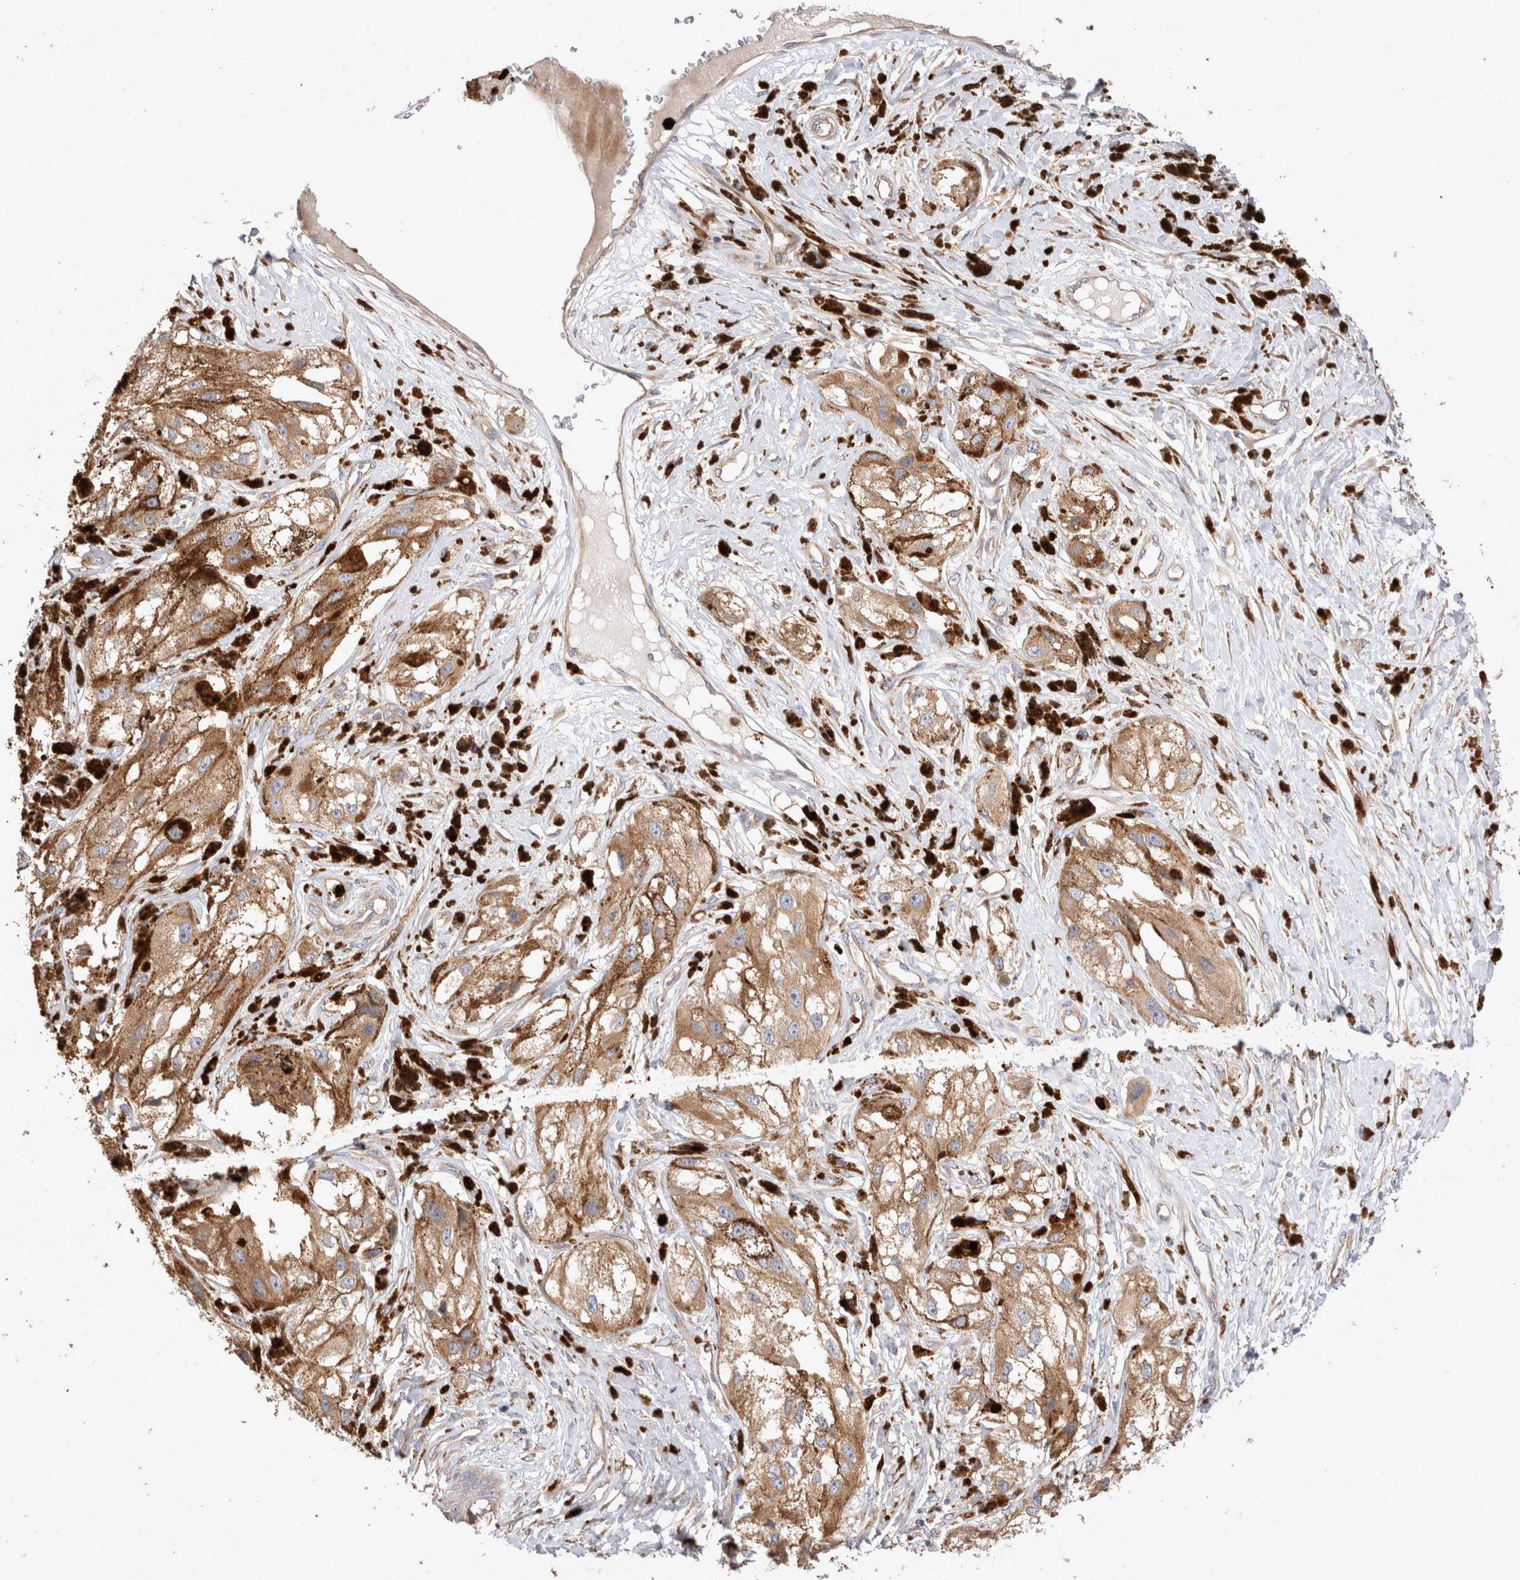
{"staining": {"intensity": "moderate", "quantity": ">75%", "location": "cytoplasmic/membranous"}, "tissue": "melanoma", "cell_type": "Tumor cells", "image_type": "cancer", "snomed": [{"axis": "morphology", "description": "Malignant melanoma, NOS"}, {"axis": "topography", "description": "Skin"}], "caption": "Tumor cells show medium levels of moderate cytoplasmic/membranous positivity in about >75% of cells in malignant melanoma.", "gene": "NXT2", "patient": {"sex": "male", "age": 88}}